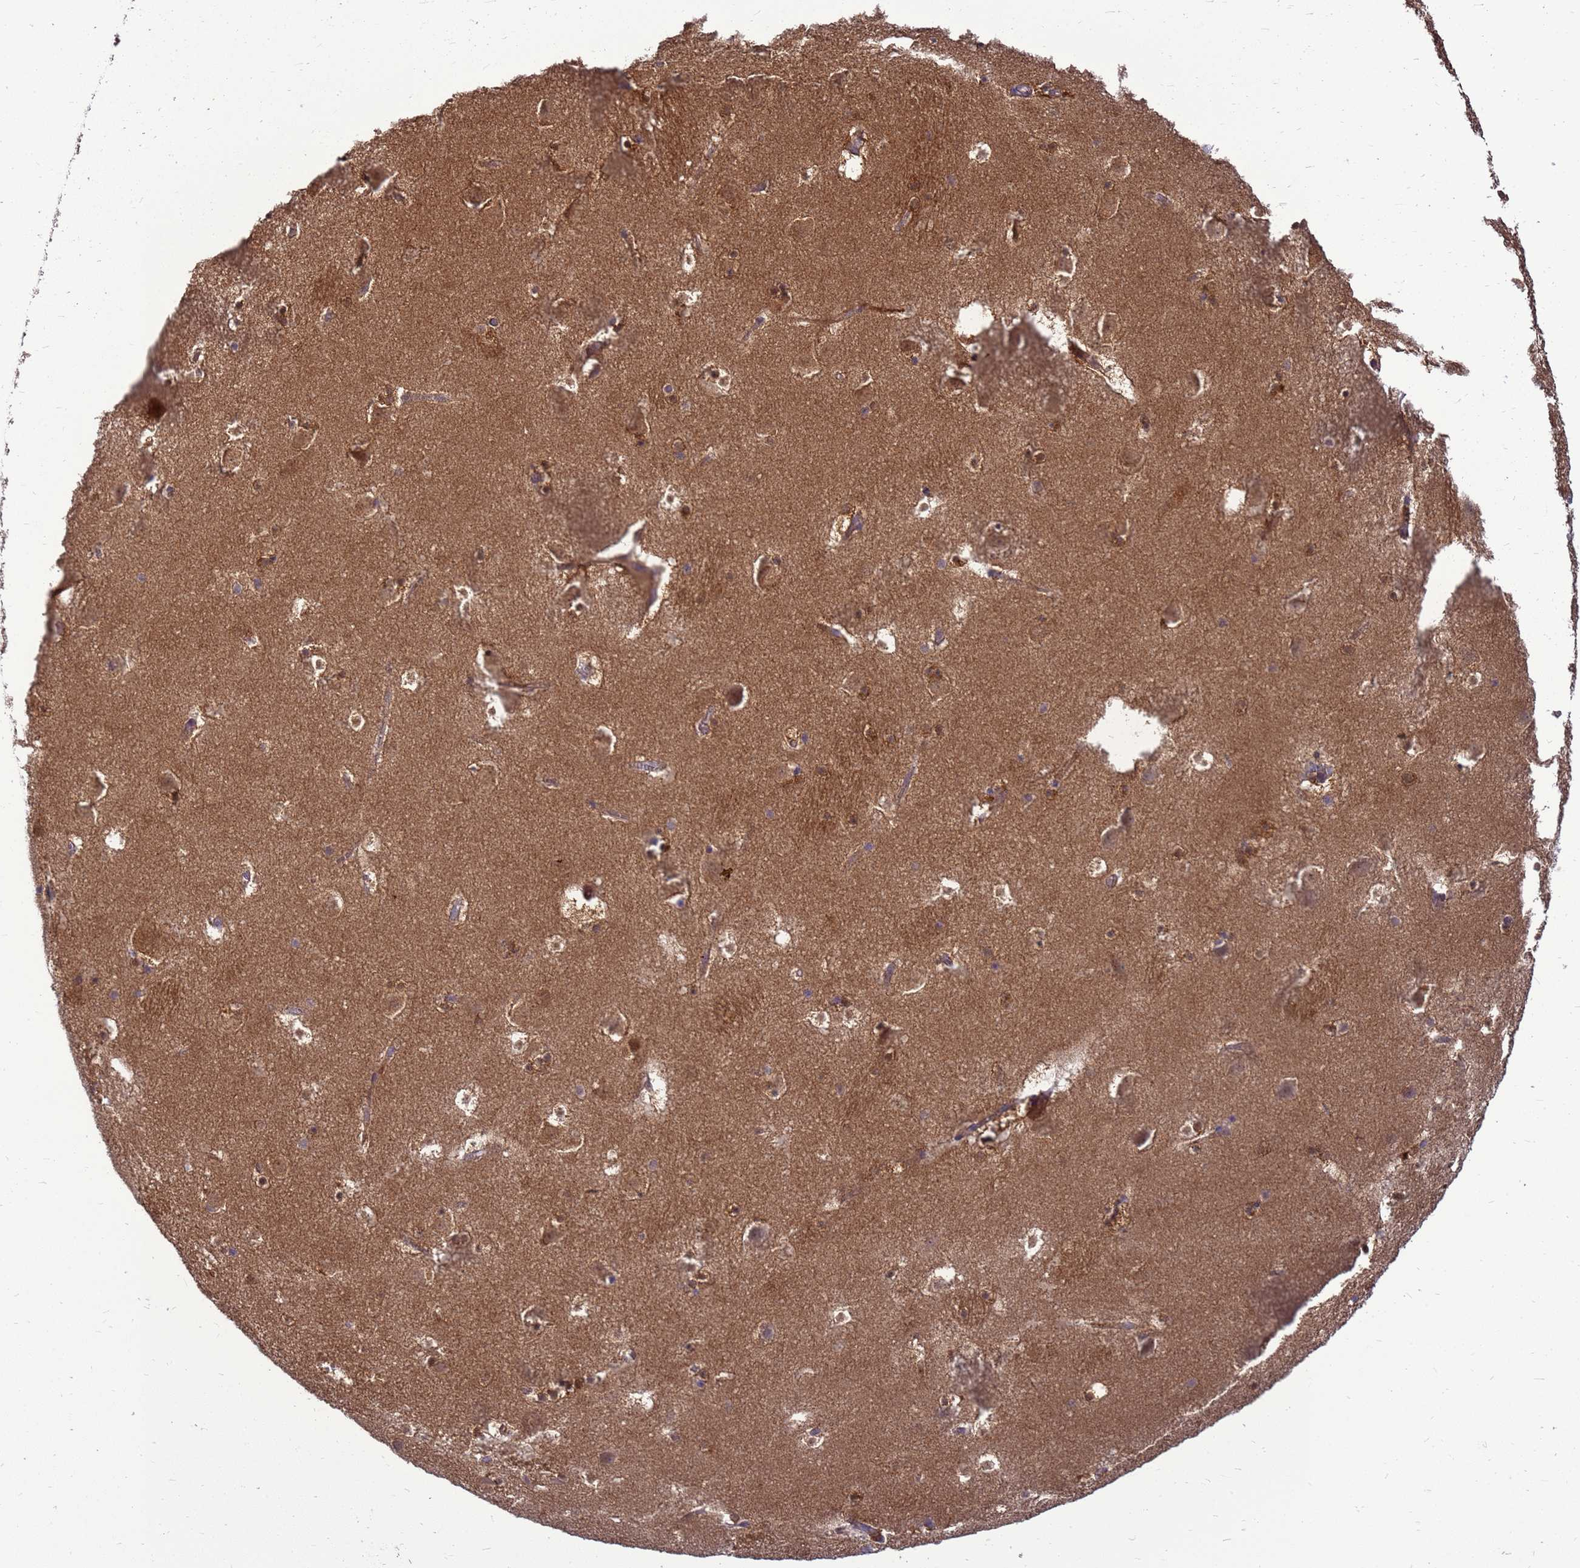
{"staining": {"intensity": "negative", "quantity": "none", "location": "none"}, "tissue": "caudate", "cell_type": "Glial cells", "image_type": "normal", "snomed": [{"axis": "morphology", "description": "Normal tissue, NOS"}, {"axis": "topography", "description": "Lateral ventricle wall"}], "caption": "Immunohistochemistry (IHC) image of benign human caudate stained for a protein (brown), which displays no staining in glial cells.", "gene": "ENOPH1", "patient": {"sex": "male", "age": 45}}